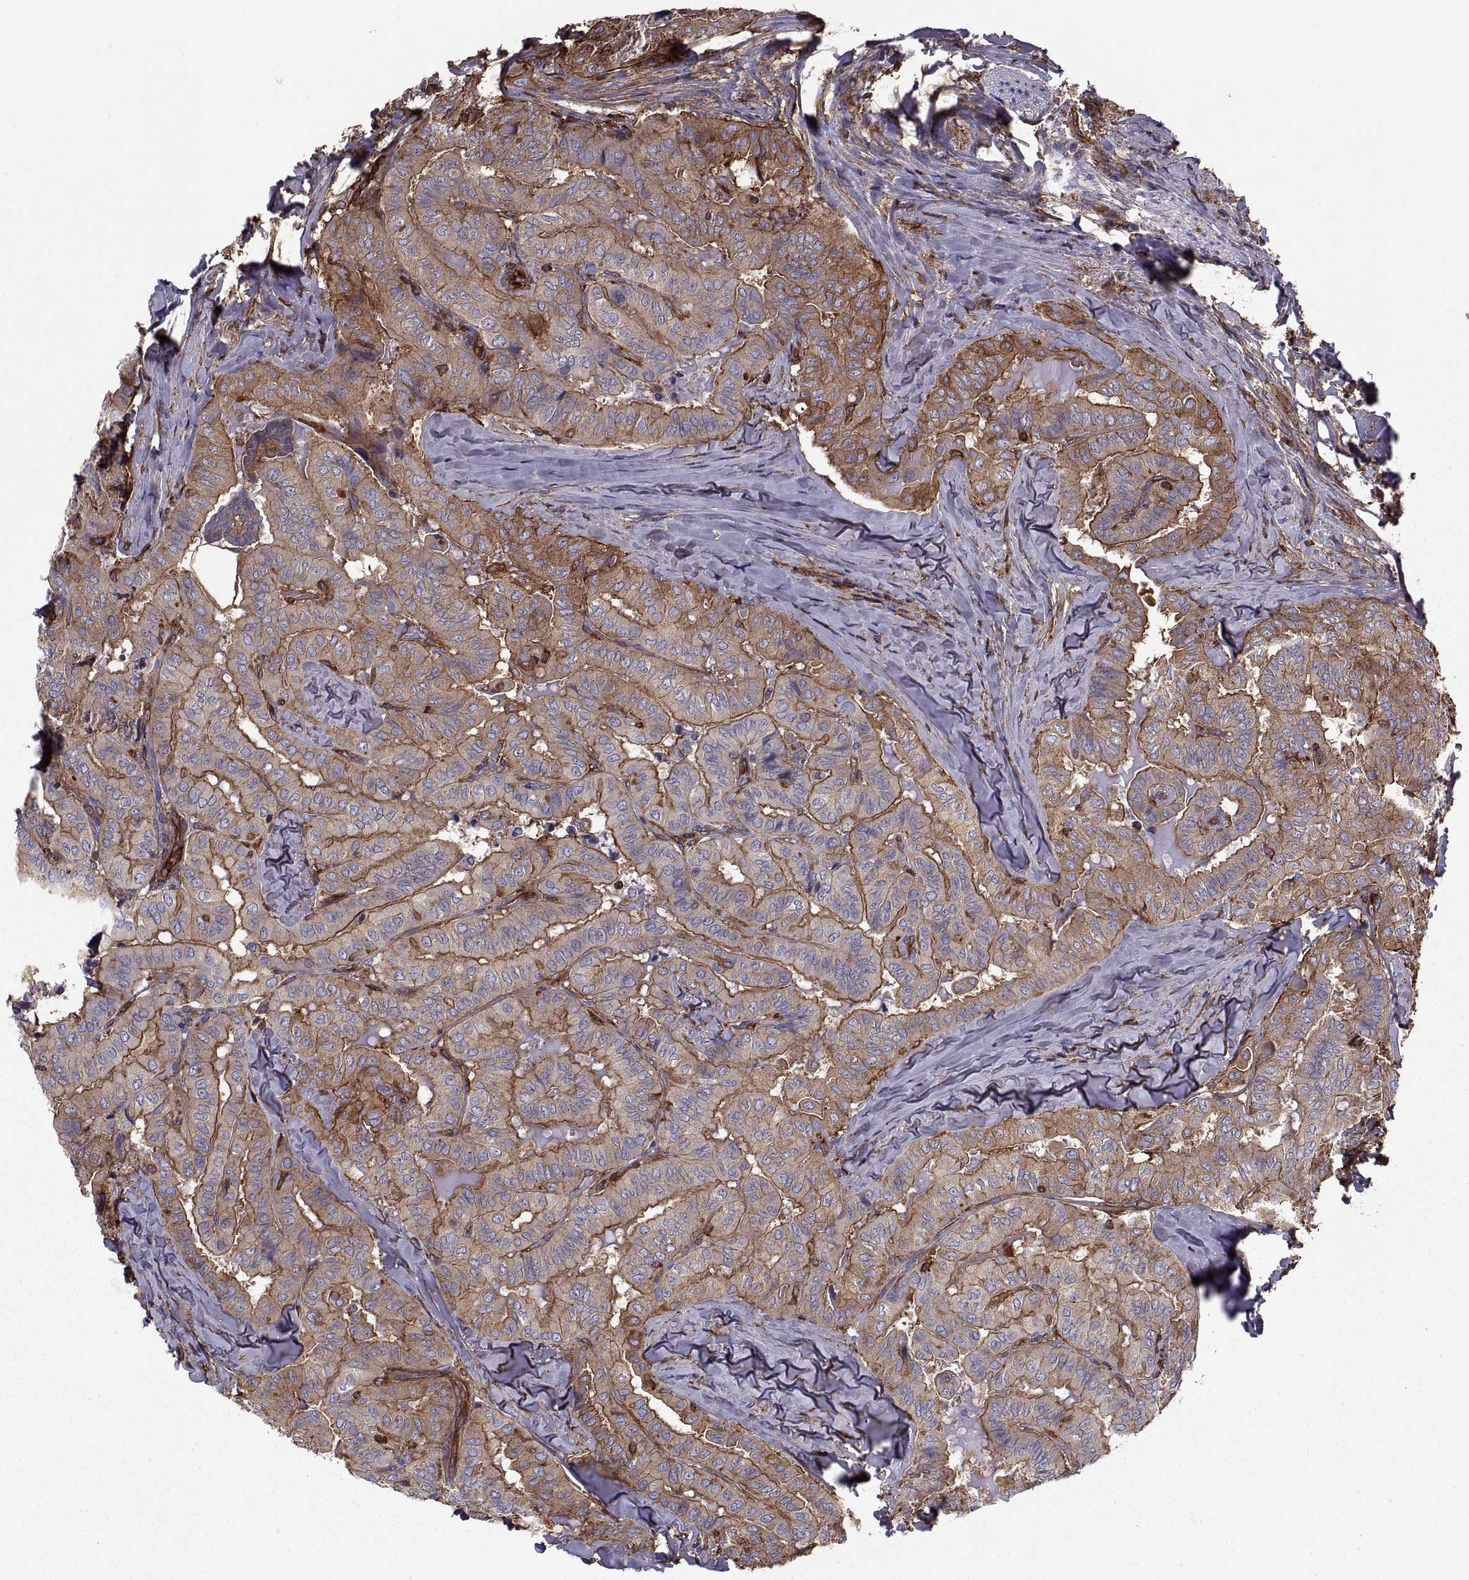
{"staining": {"intensity": "strong", "quantity": ">75%", "location": "cytoplasmic/membranous"}, "tissue": "thyroid cancer", "cell_type": "Tumor cells", "image_type": "cancer", "snomed": [{"axis": "morphology", "description": "Papillary adenocarcinoma, NOS"}, {"axis": "topography", "description": "Thyroid gland"}], "caption": "Immunohistochemical staining of human thyroid papillary adenocarcinoma reveals high levels of strong cytoplasmic/membranous positivity in about >75% of tumor cells. (DAB (3,3'-diaminobenzidine) IHC with brightfield microscopy, high magnification).", "gene": "MYH9", "patient": {"sex": "female", "age": 68}}